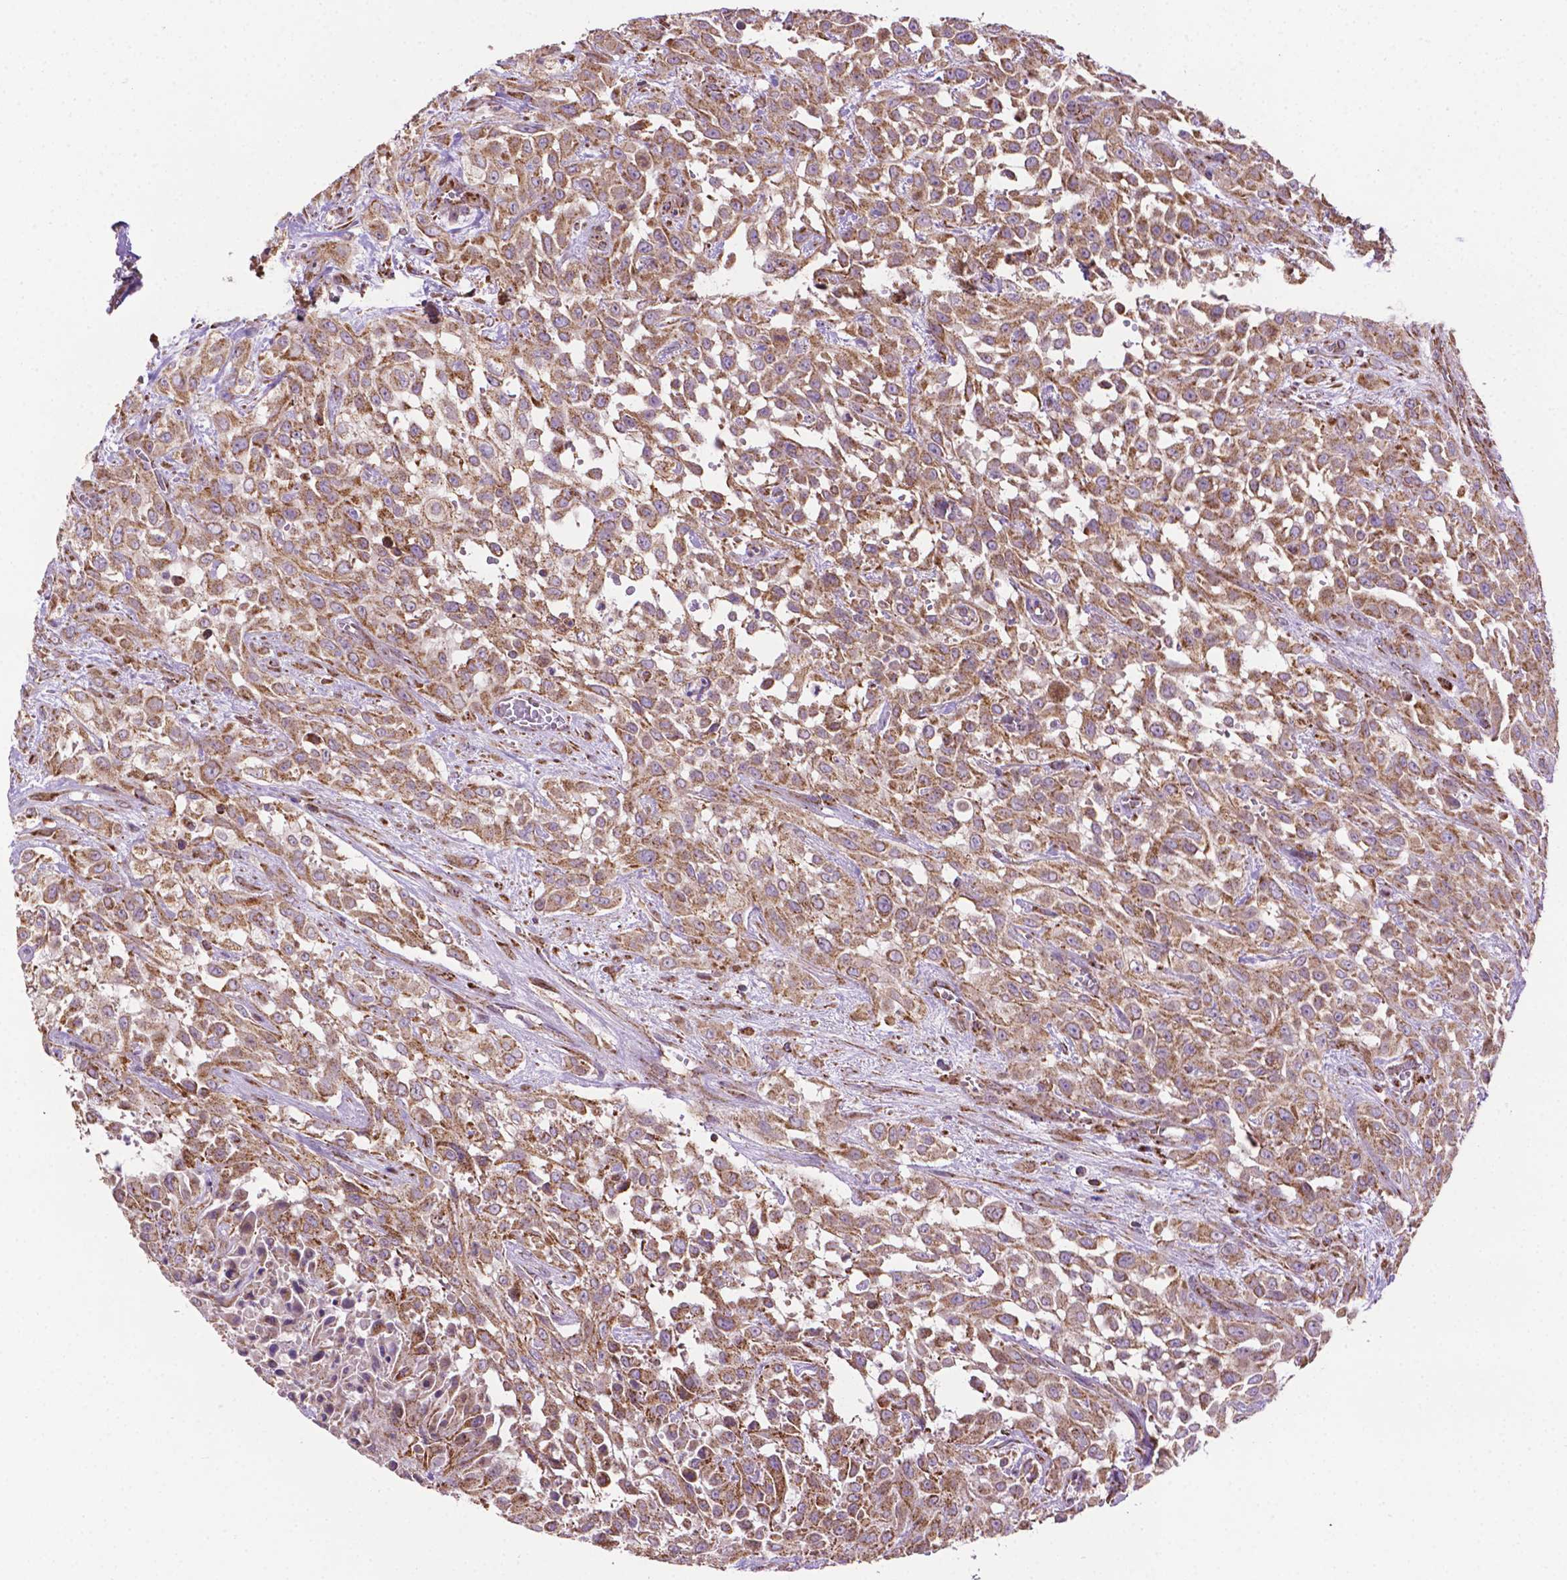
{"staining": {"intensity": "moderate", "quantity": ">75%", "location": "cytoplasmic/membranous"}, "tissue": "urothelial cancer", "cell_type": "Tumor cells", "image_type": "cancer", "snomed": [{"axis": "morphology", "description": "Urothelial carcinoma, High grade"}, {"axis": "topography", "description": "Urinary bladder"}], "caption": "Immunohistochemistry of human urothelial cancer exhibits medium levels of moderate cytoplasmic/membranous staining in approximately >75% of tumor cells.", "gene": "ILVBL", "patient": {"sex": "male", "age": 57}}